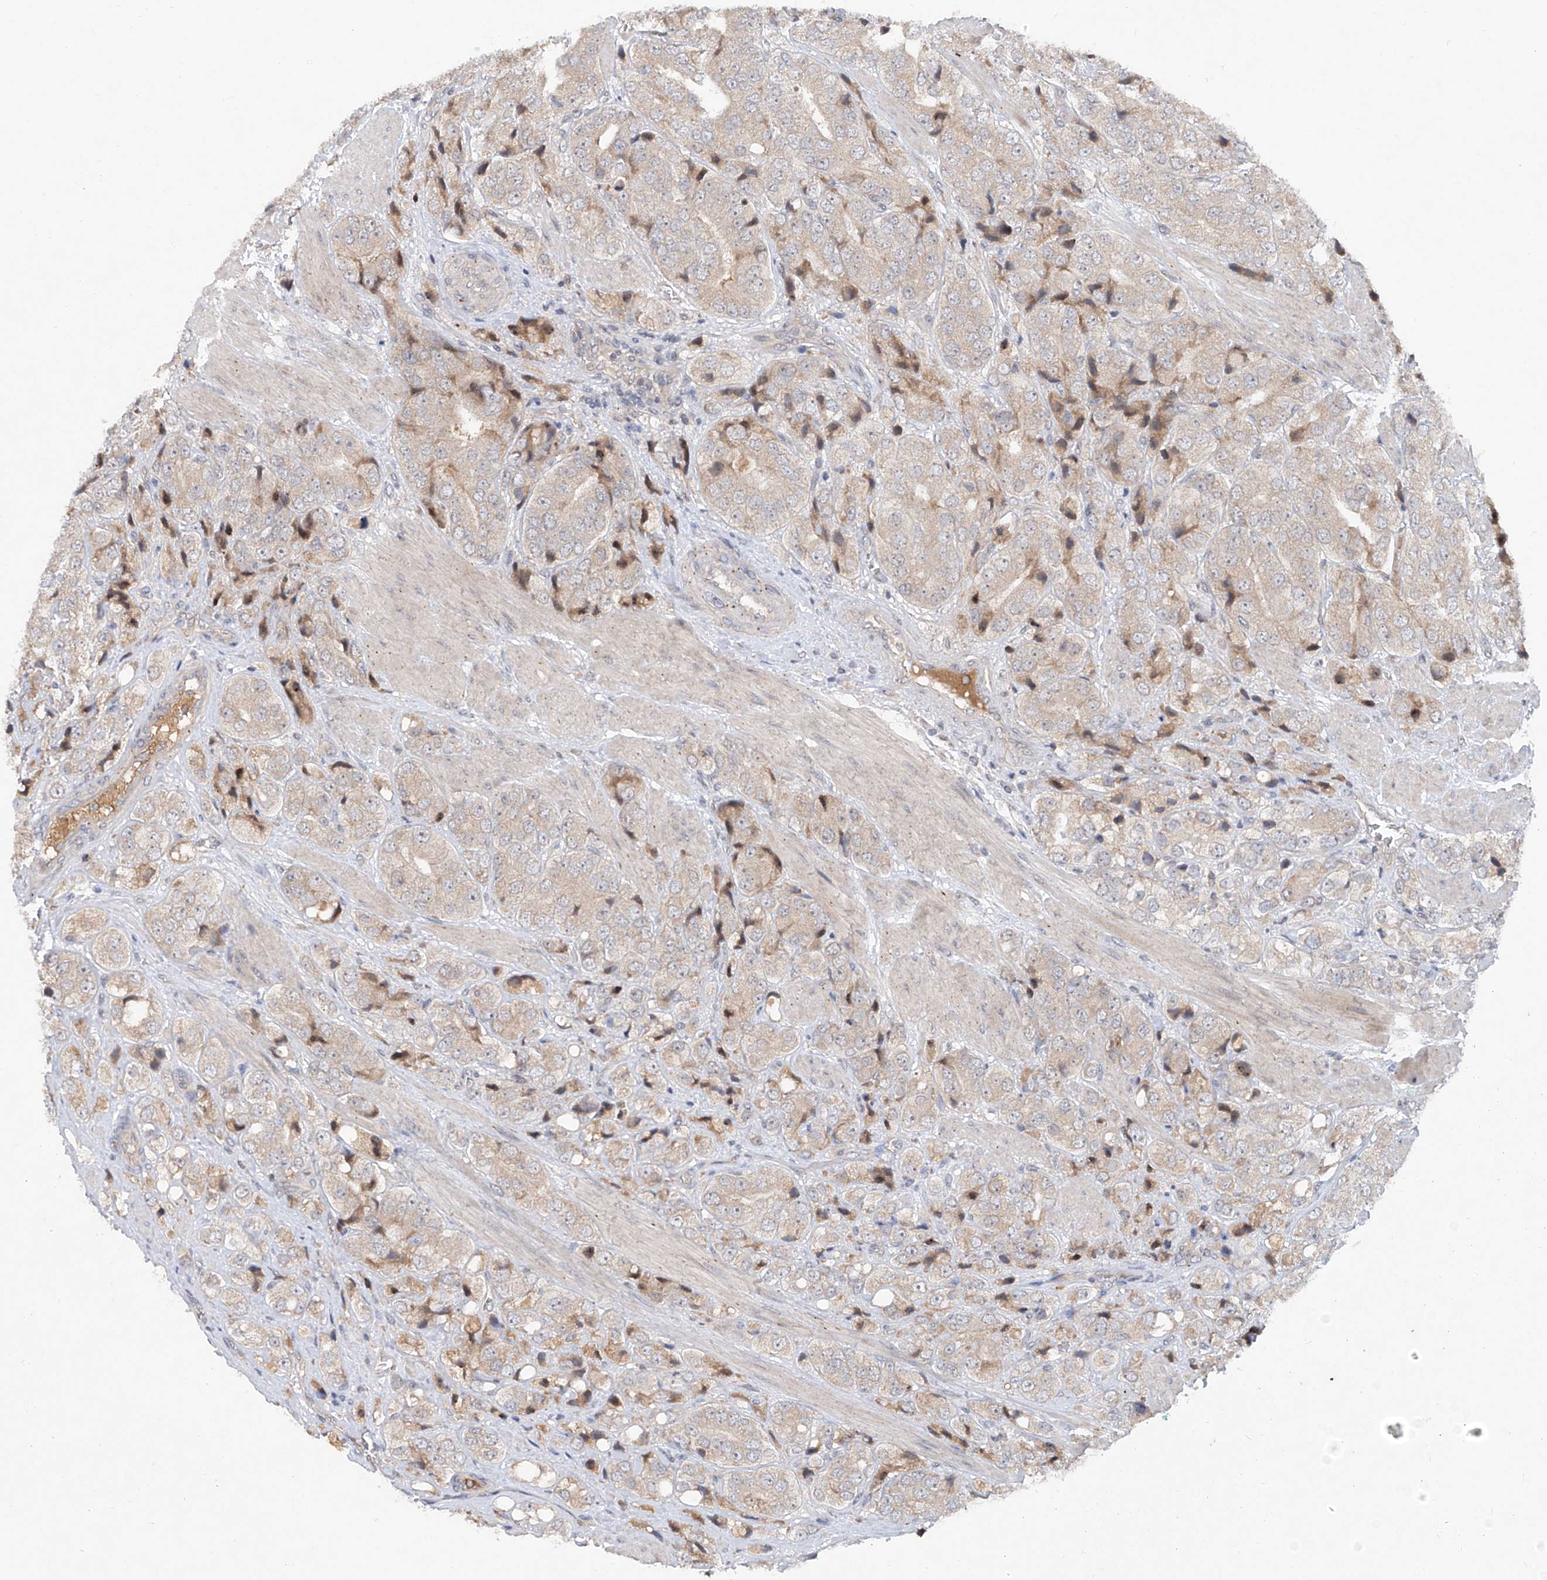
{"staining": {"intensity": "negative", "quantity": "none", "location": "none"}, "tissue": "prostate cancer", "cell_type": "Tumor cells", "image_type": "cancer", "snomed": [{"axis": "morphology", "description": "Adenocarcinoma, High grade"}, {"axis": "topography", "description": "Prostate"}], "caption": "Immunohistochemistry photomicrograph of human prostate cancer (high-grade adenocarcinoma) stained for a protein (brown), which reveals no positivity in tumor cells.", "gene": "FAM135A", "patient": {"sex": "male", "age": 50}}